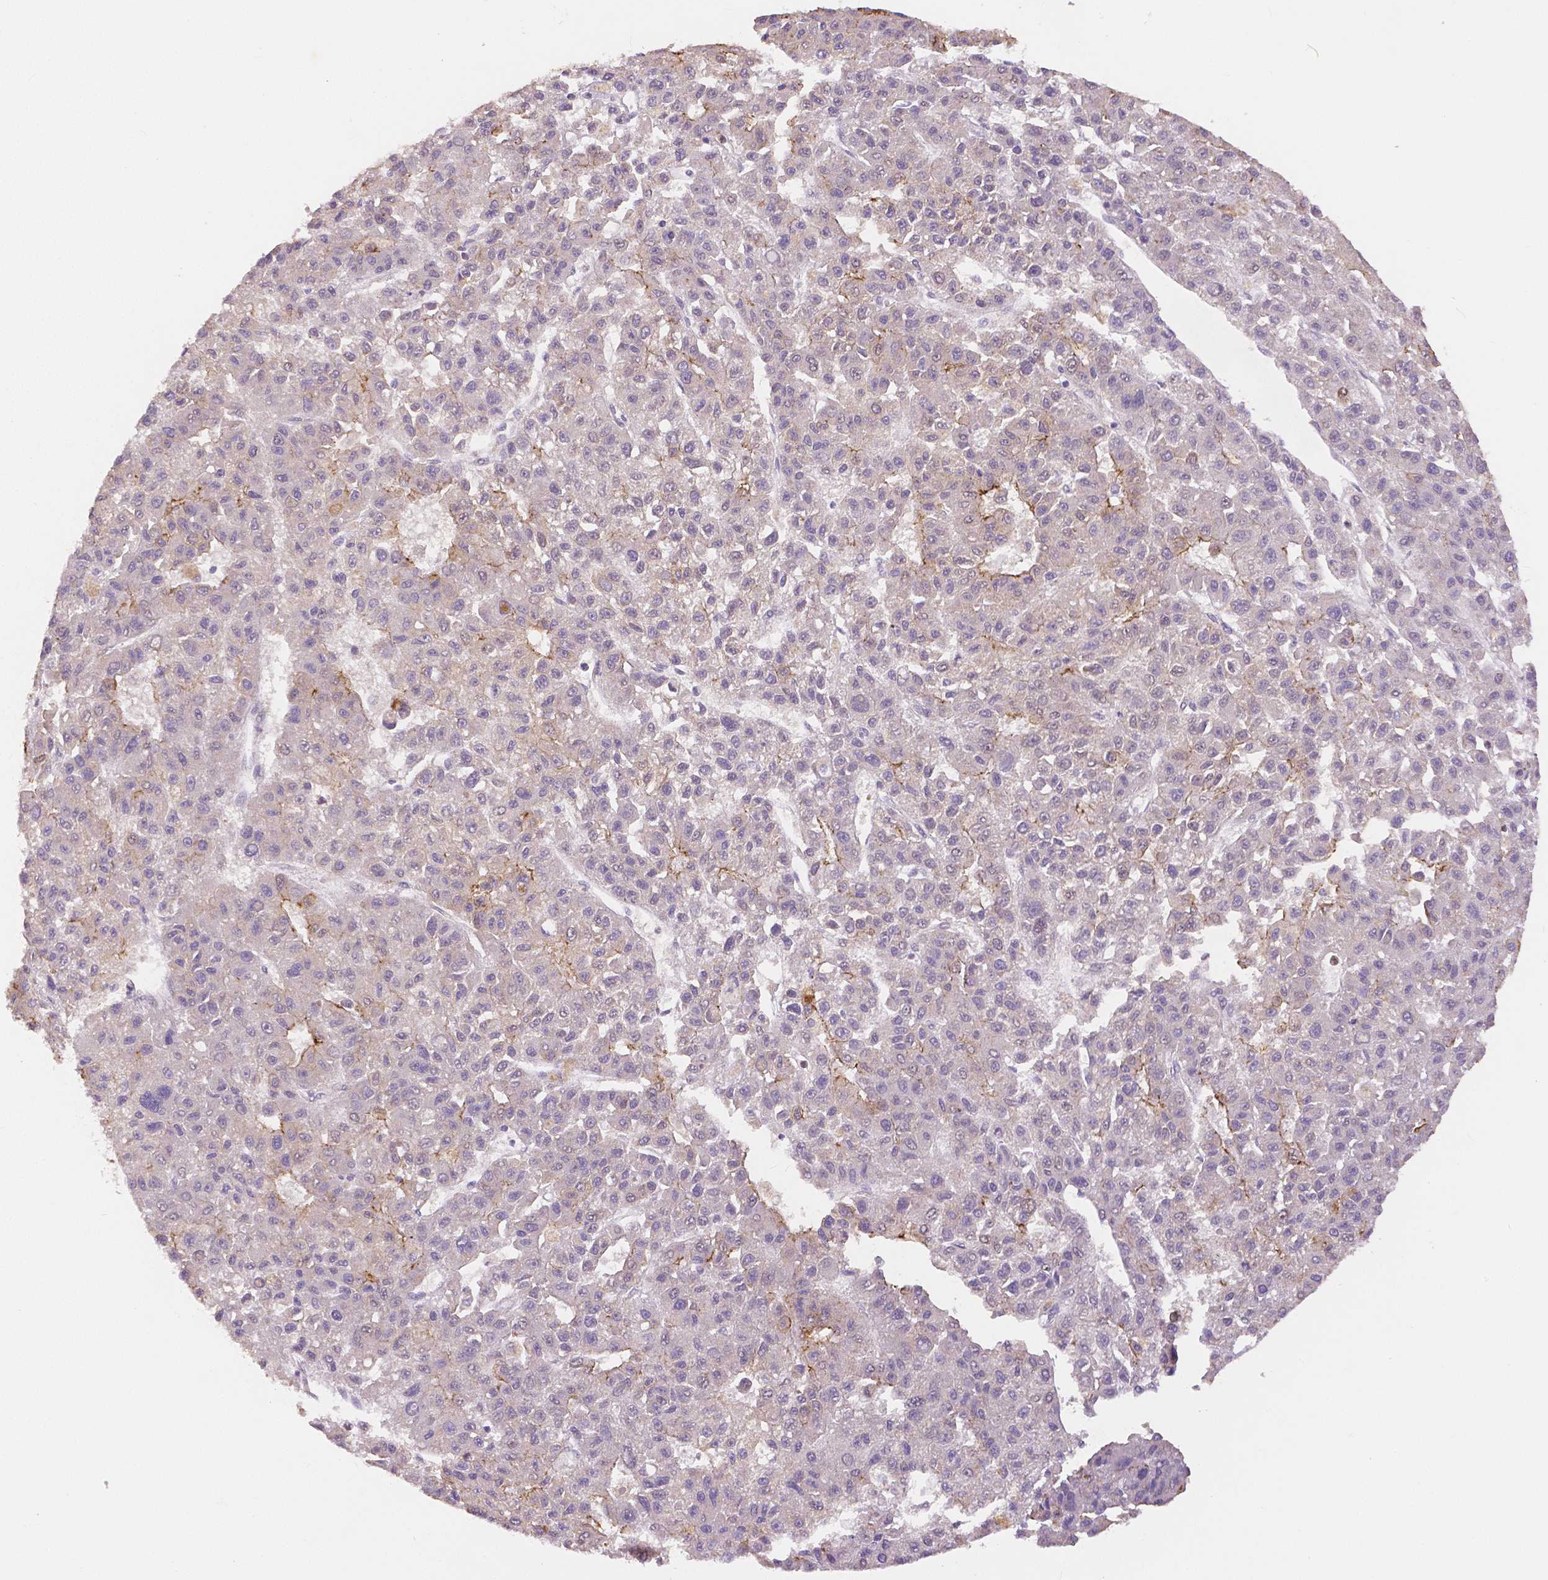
{"staining": {"intensity": "moderate", "quantity": "<25%", "location": "cytoplasmic/membranous"}, "tissue": "liver cancer", "cell_type": "Tumor cells", "image_type": "cancer", "snomed": [{"axis": "morphology", "description": "Carcinoma, Hepatocellular, NOS"}, {"axis": "topography", "description": "Liver"}], "caption": "Liver cancer was stained to show a protein in brown. There is low levels of moderate cytoplasmic/membranous staining in approximately <25% of tumor cells.", "gene": "OCLN", "patient": {"sex": "male", "age": 70}}